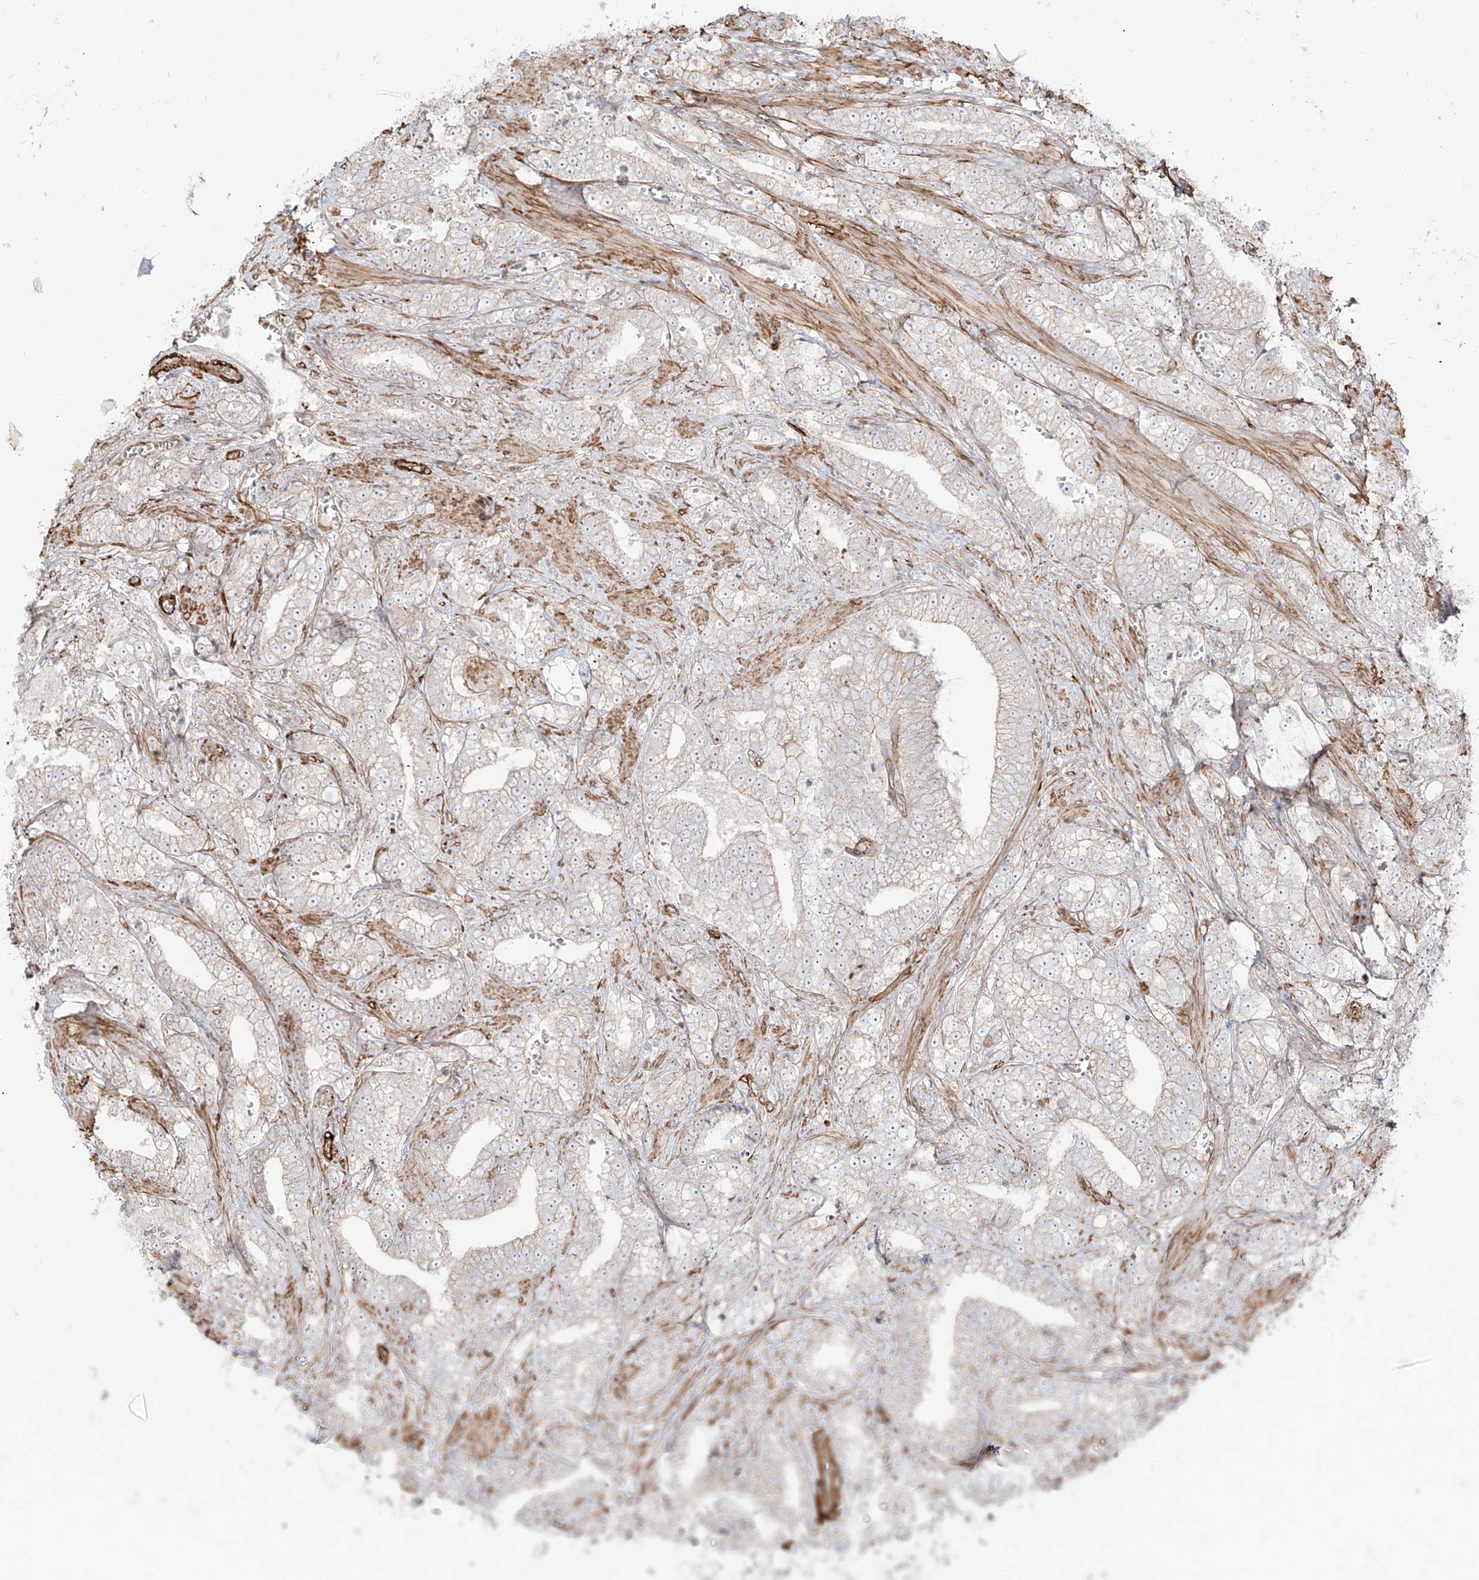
{"staining": {"intensity": "negative", "quantity": "none", "location": "none"}, "tissue": "prostate cancer", "cell_type": "Tumor cells", "image_type": "cancer", "snomed": [{"axis": "morphology", "description": "Adenocarcinoma, High grade"}, {"axis": "topography", "description": "Prostate and seminal vesicle, NOS"}], "caption": "This histopathology image is of high-grade adenocarcinoma (prostate) stained with immunohistochemistry to label a protein in brown with the nuclei are counter-stained blue. There is no positivity in tumor cells. The staining was performed using DAB (3,3'-diaminobenzidine) to visualize the protein expression in brown, while the nuclei were stained in blue with hematoxylin (Magnification: 20x).", "gene": "ZNF180", "patient": {"sex": "male", "age": 67}}